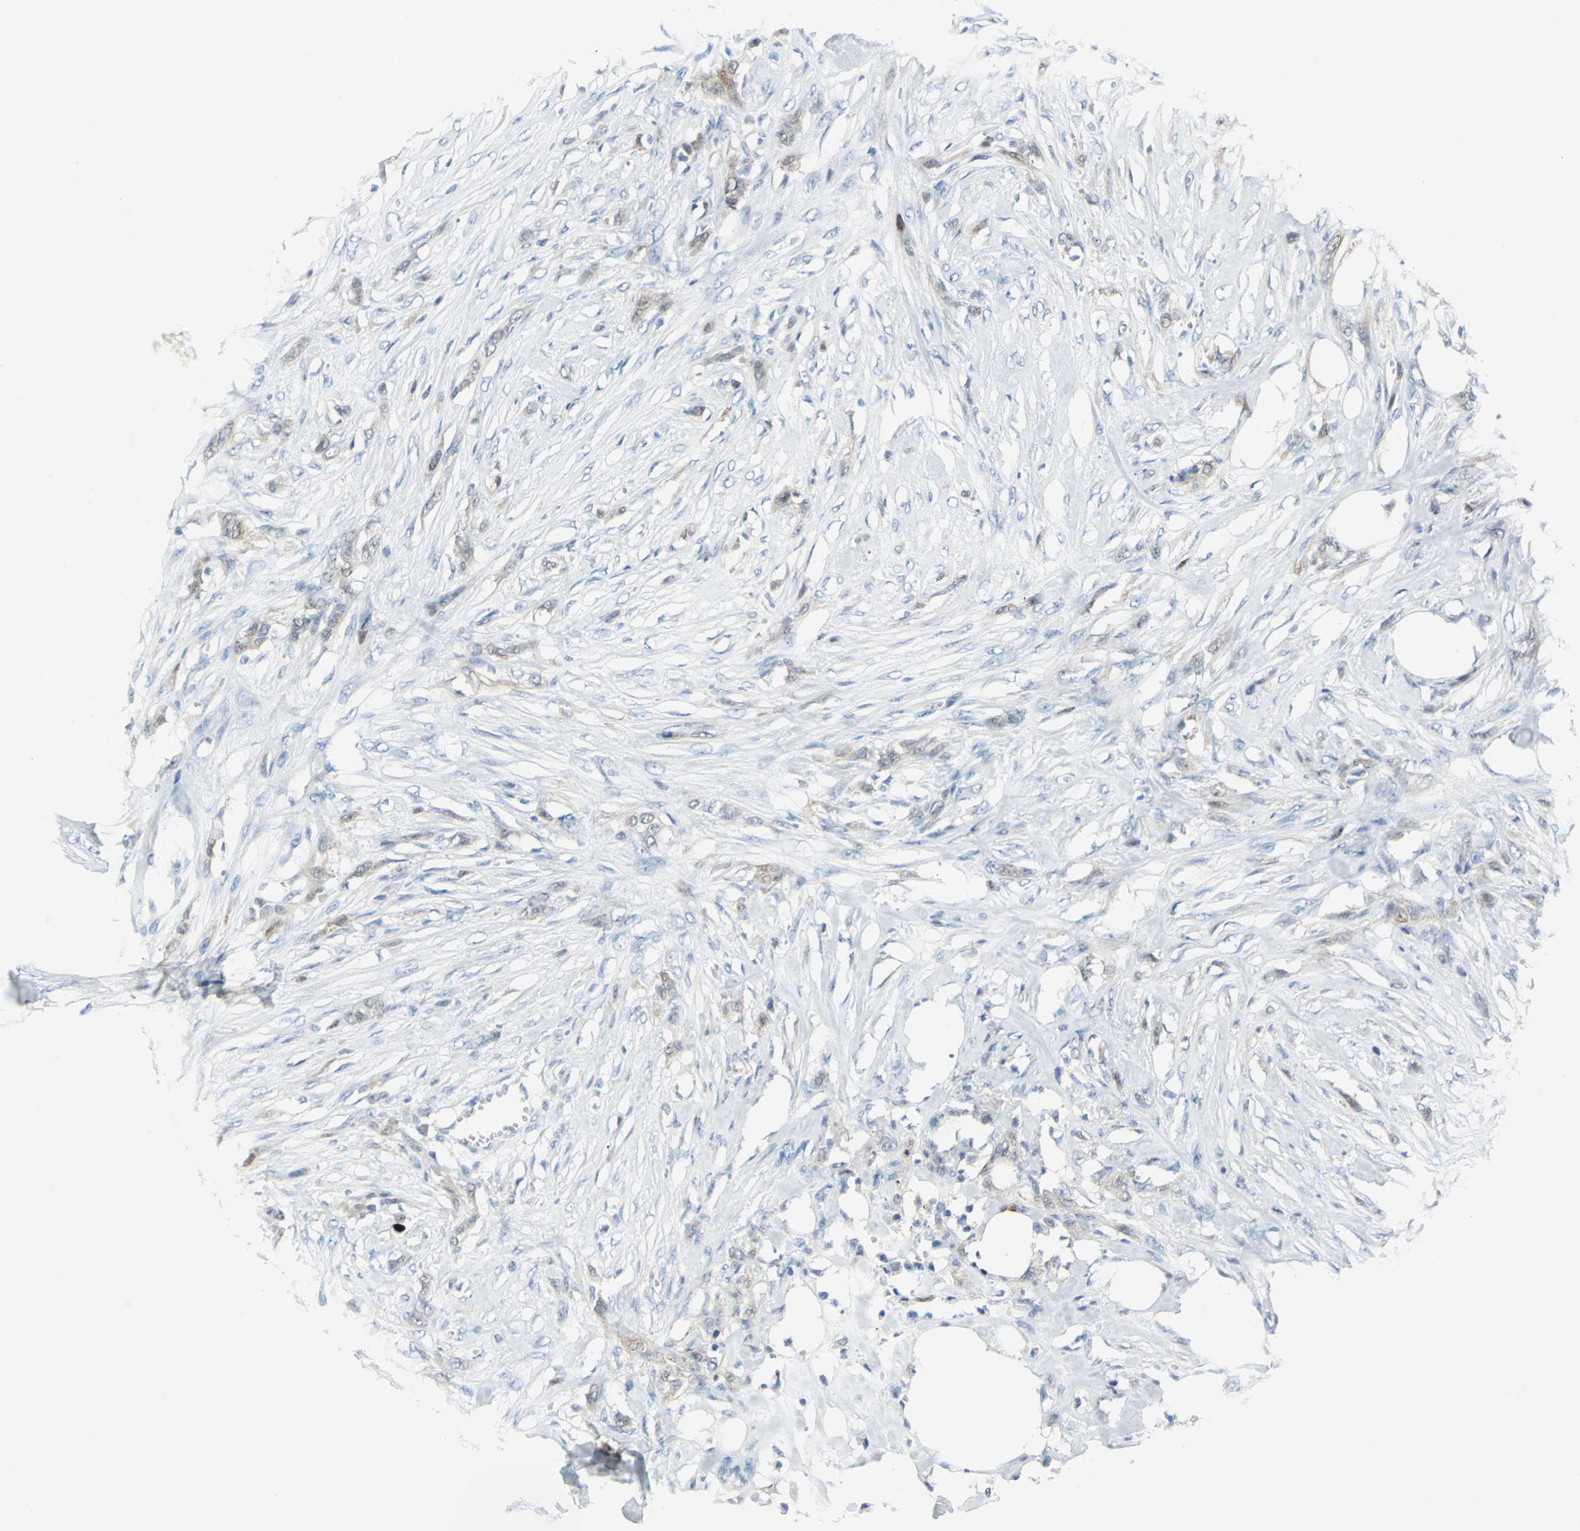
{"staining": {"intensity": "weak", "quantity": "25%-75%", "location": "cytoplasmic/membranous"}, "tissue": "skin cancer", "cell_type": "Tumor cells", "image_type": "cancer", "snomed": [{"axis": "morphology", "description": "Normal tissue, NOS"}, {"axis": "morphology", "description": "Squamous cell carcinoma, NOS"}, {"axis": "topography", "description": "Skin"}], "caption": "Skin cancer tissue shows weak cytoplasmic/membranous positivity in about 25%-75% of tumor cells (DAB (3,3'-diaminobenzidine) IHC with brightfield microscopy, high magnification).", "gene": "SFN", "patient": {"sex": "female", "age": 59}}